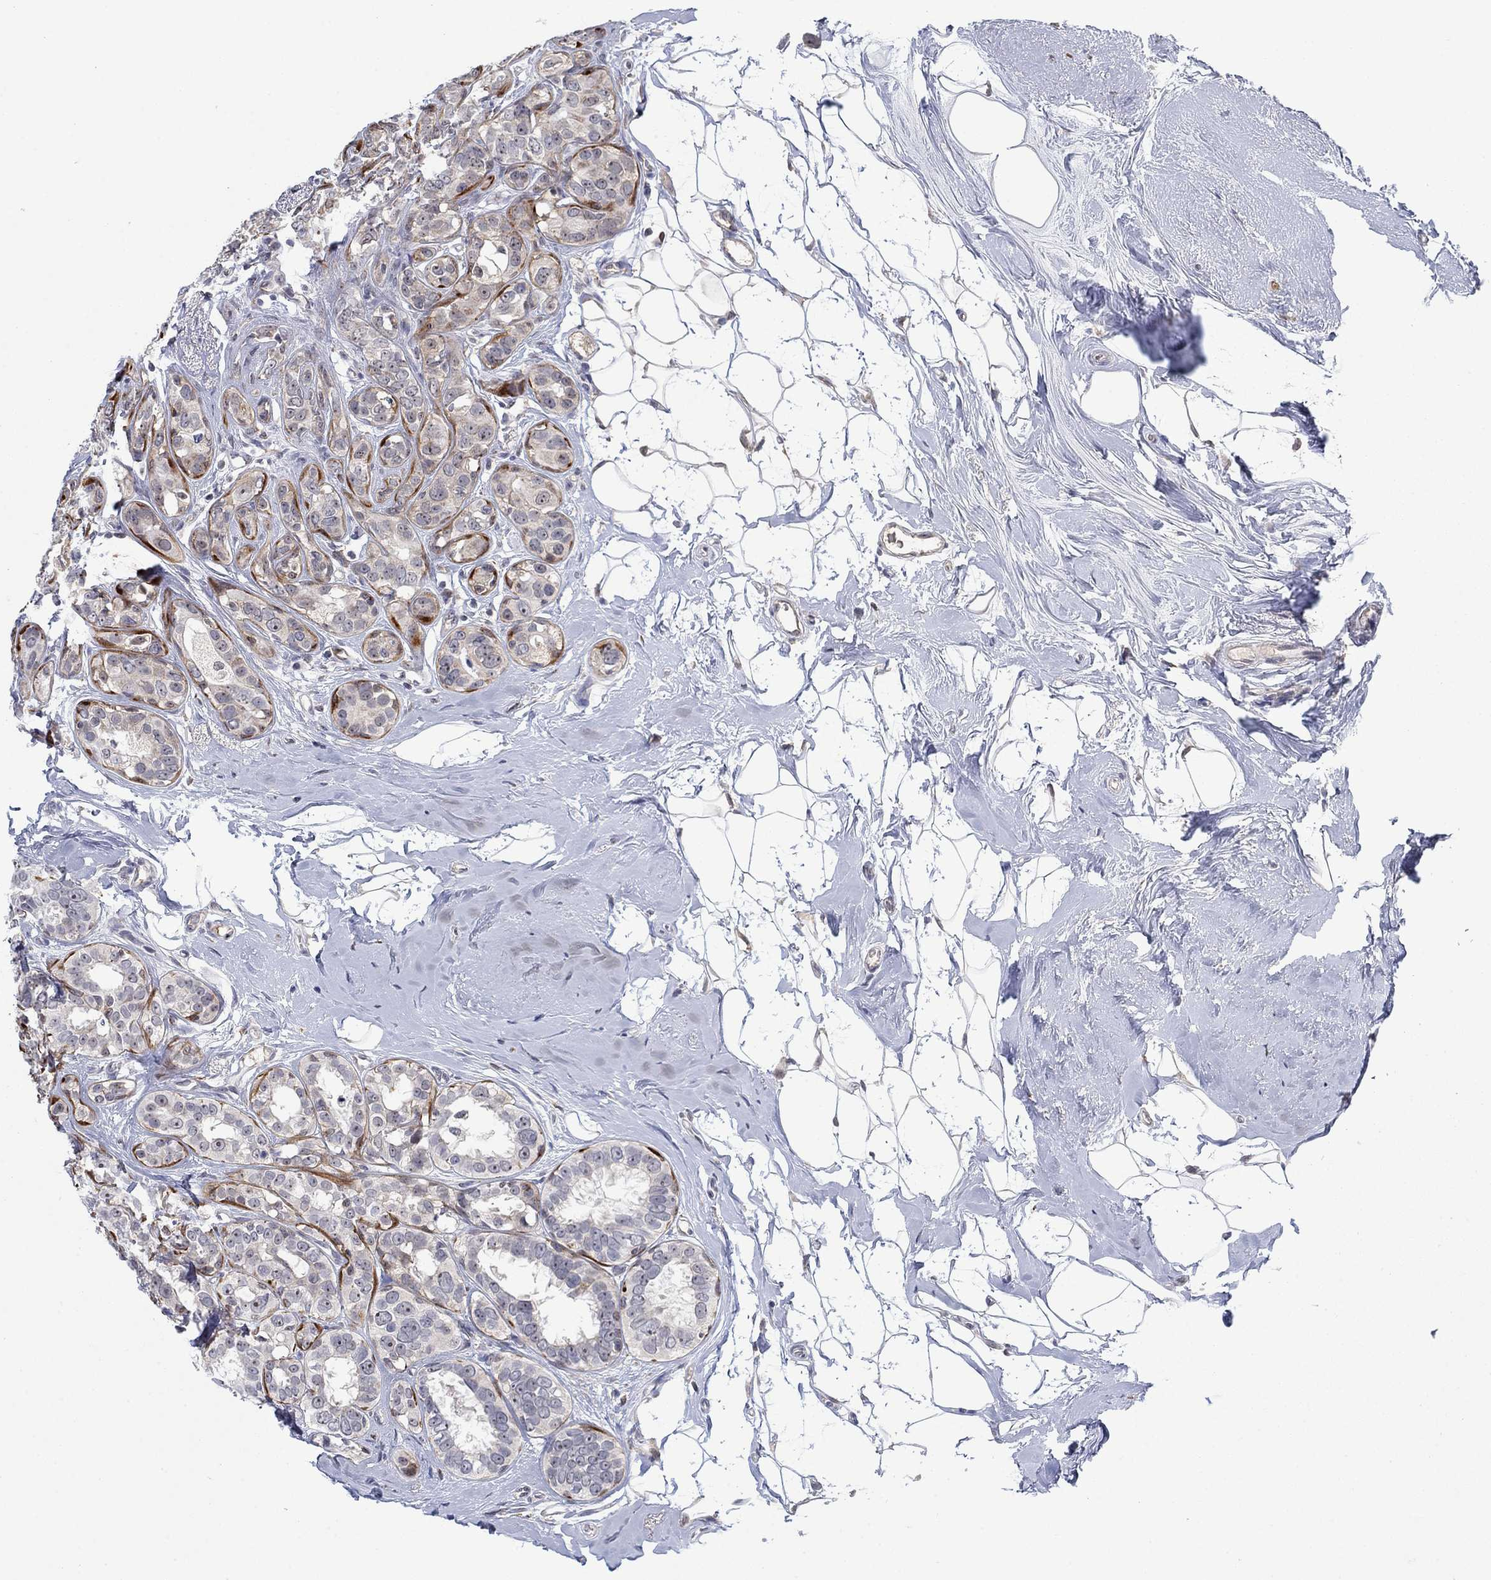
{"staining": {"intensity": "weak", "quantity": "25%-75%", "location": "cytoplasmic/membranous"}, "tissue": "breast cancer", "cell_type": "Tumor cells", "image_type": "cancer", "snomed": [{"axis": "morphology", "description": "Duct carcinoma"}, {"axis": "topography", "description": "Breast"}], "caption": "Weak cytoplasmic/membranous positivity for a protein is appreciated in approximately 25%-75% of tumor cells of intraductal carcinoma (breast) using immunohistochemistry.", "gene": "MTRFR", "patient": {"sex": "female", "age": 55}}